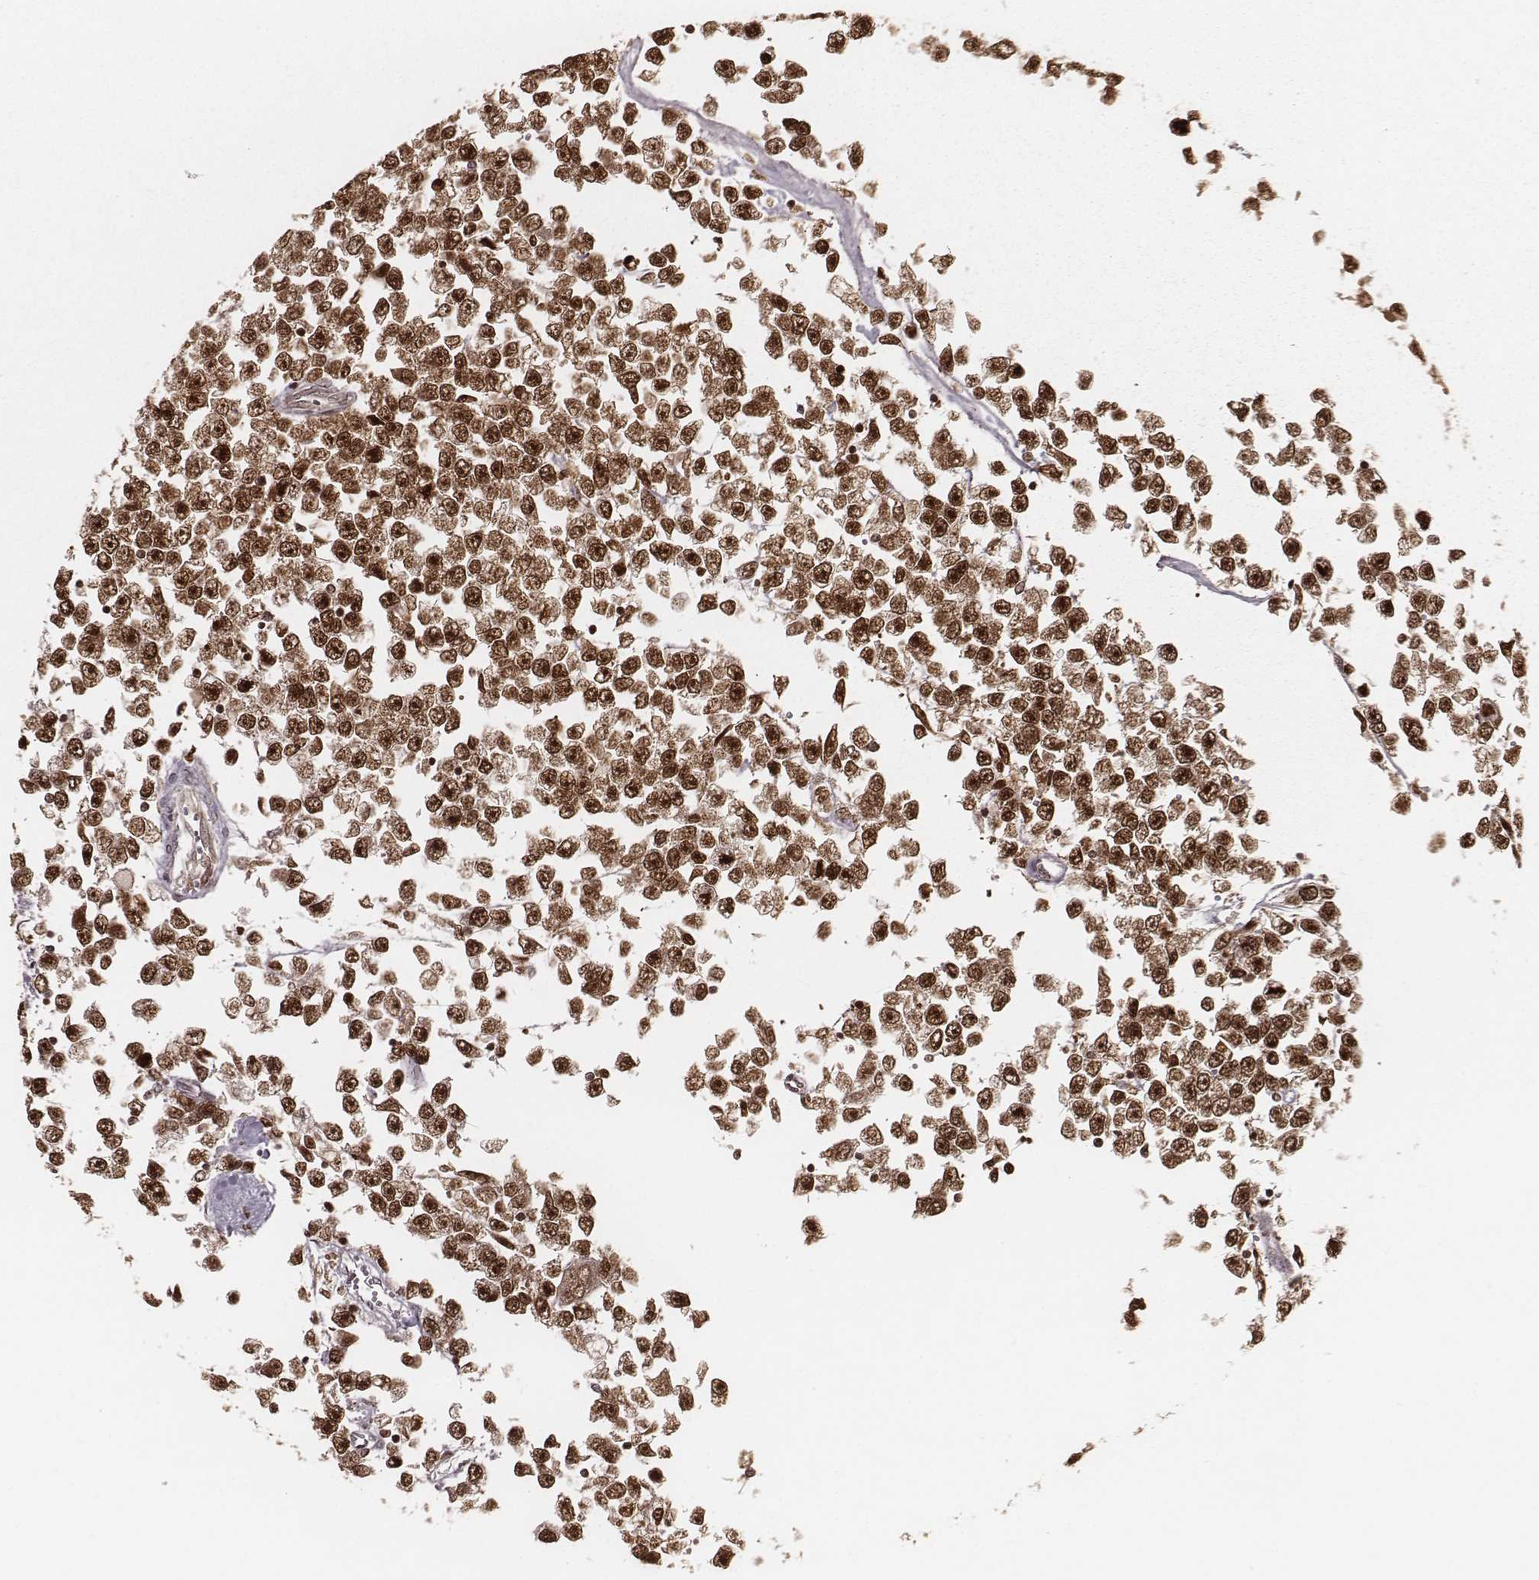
{"staining": {"intensity": "strong", "quantity": ">75%", "location": "nuclear"}, "tissue": "testis cancer", "cell_type": "Tumor cells", "image_type": "cancer", "snomed": [{"axis": "morphology", "description": "Seminoma, NOS"}, {"axis": "topography", "description": "Testis"}], "caption": "A brown stain shows strong nuclear expression of a protein in testis cancer (seminoma) tumor cells.", "gene": "PARP1", "patient": {"sex": "male", "age": 34}}